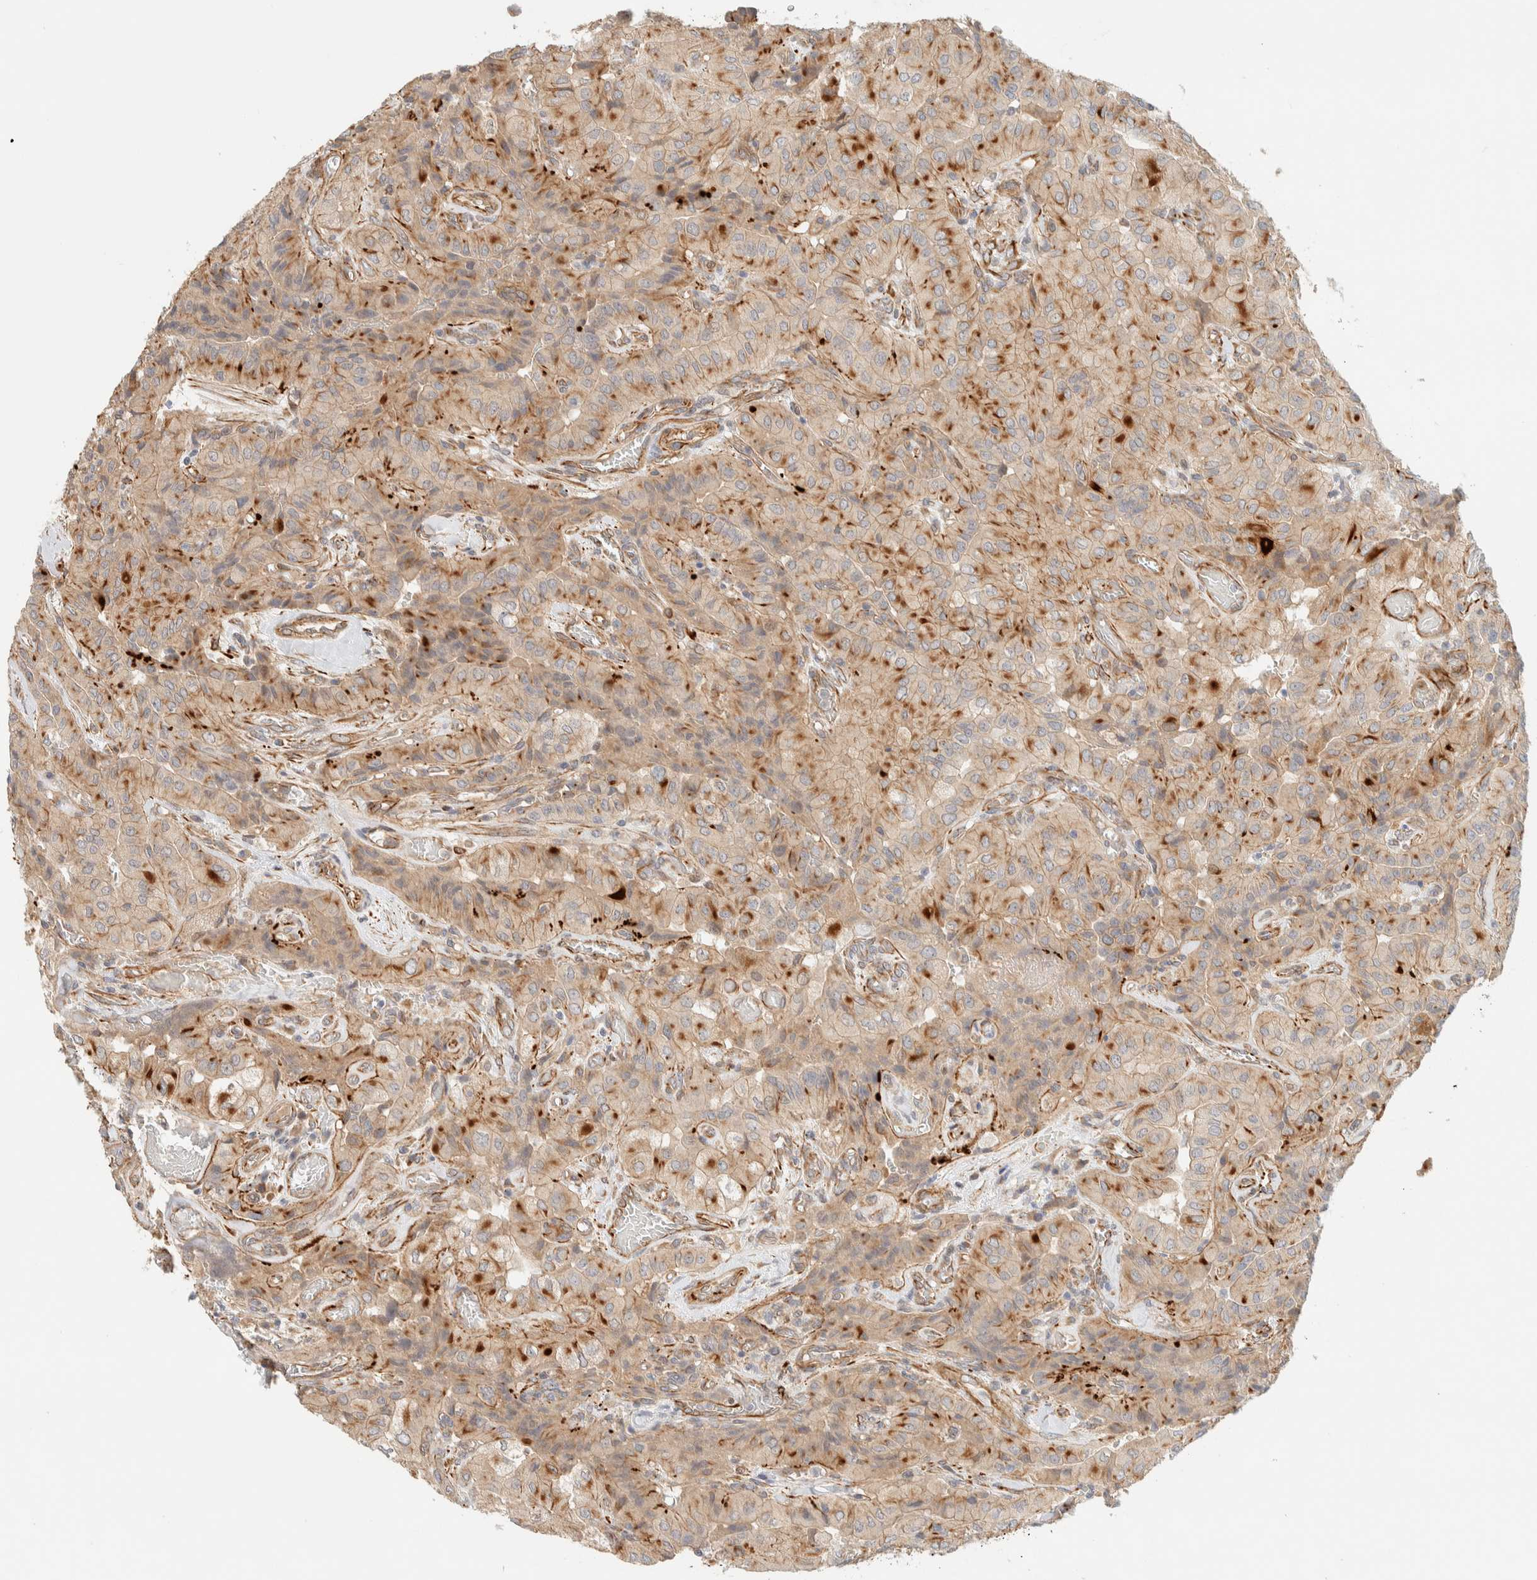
{"staining": {"intensity": "moderate", "quantity": ">75%", "location": "cytoplasmic/membranous"}, "tissue": "thyroid cancer", "cell_type": "Tumor cells", "image_type": "cancer", "snomed": [{"axis": "morphology", "description": "Papillary adenocarcinoma, NOS"}, {"axis": "topography", "description": "Thyroid gland"}], "caption": "The immunohistochemical stain labels moderate cytoplasmic/membranous expression in tumor cells of thyroid papillary adenocarcinoma tissue. (DAB IHC with brightfield microscopy, high magnification).", "gene": "FAT1", "patient": {"sex": "female", "age": 59}}